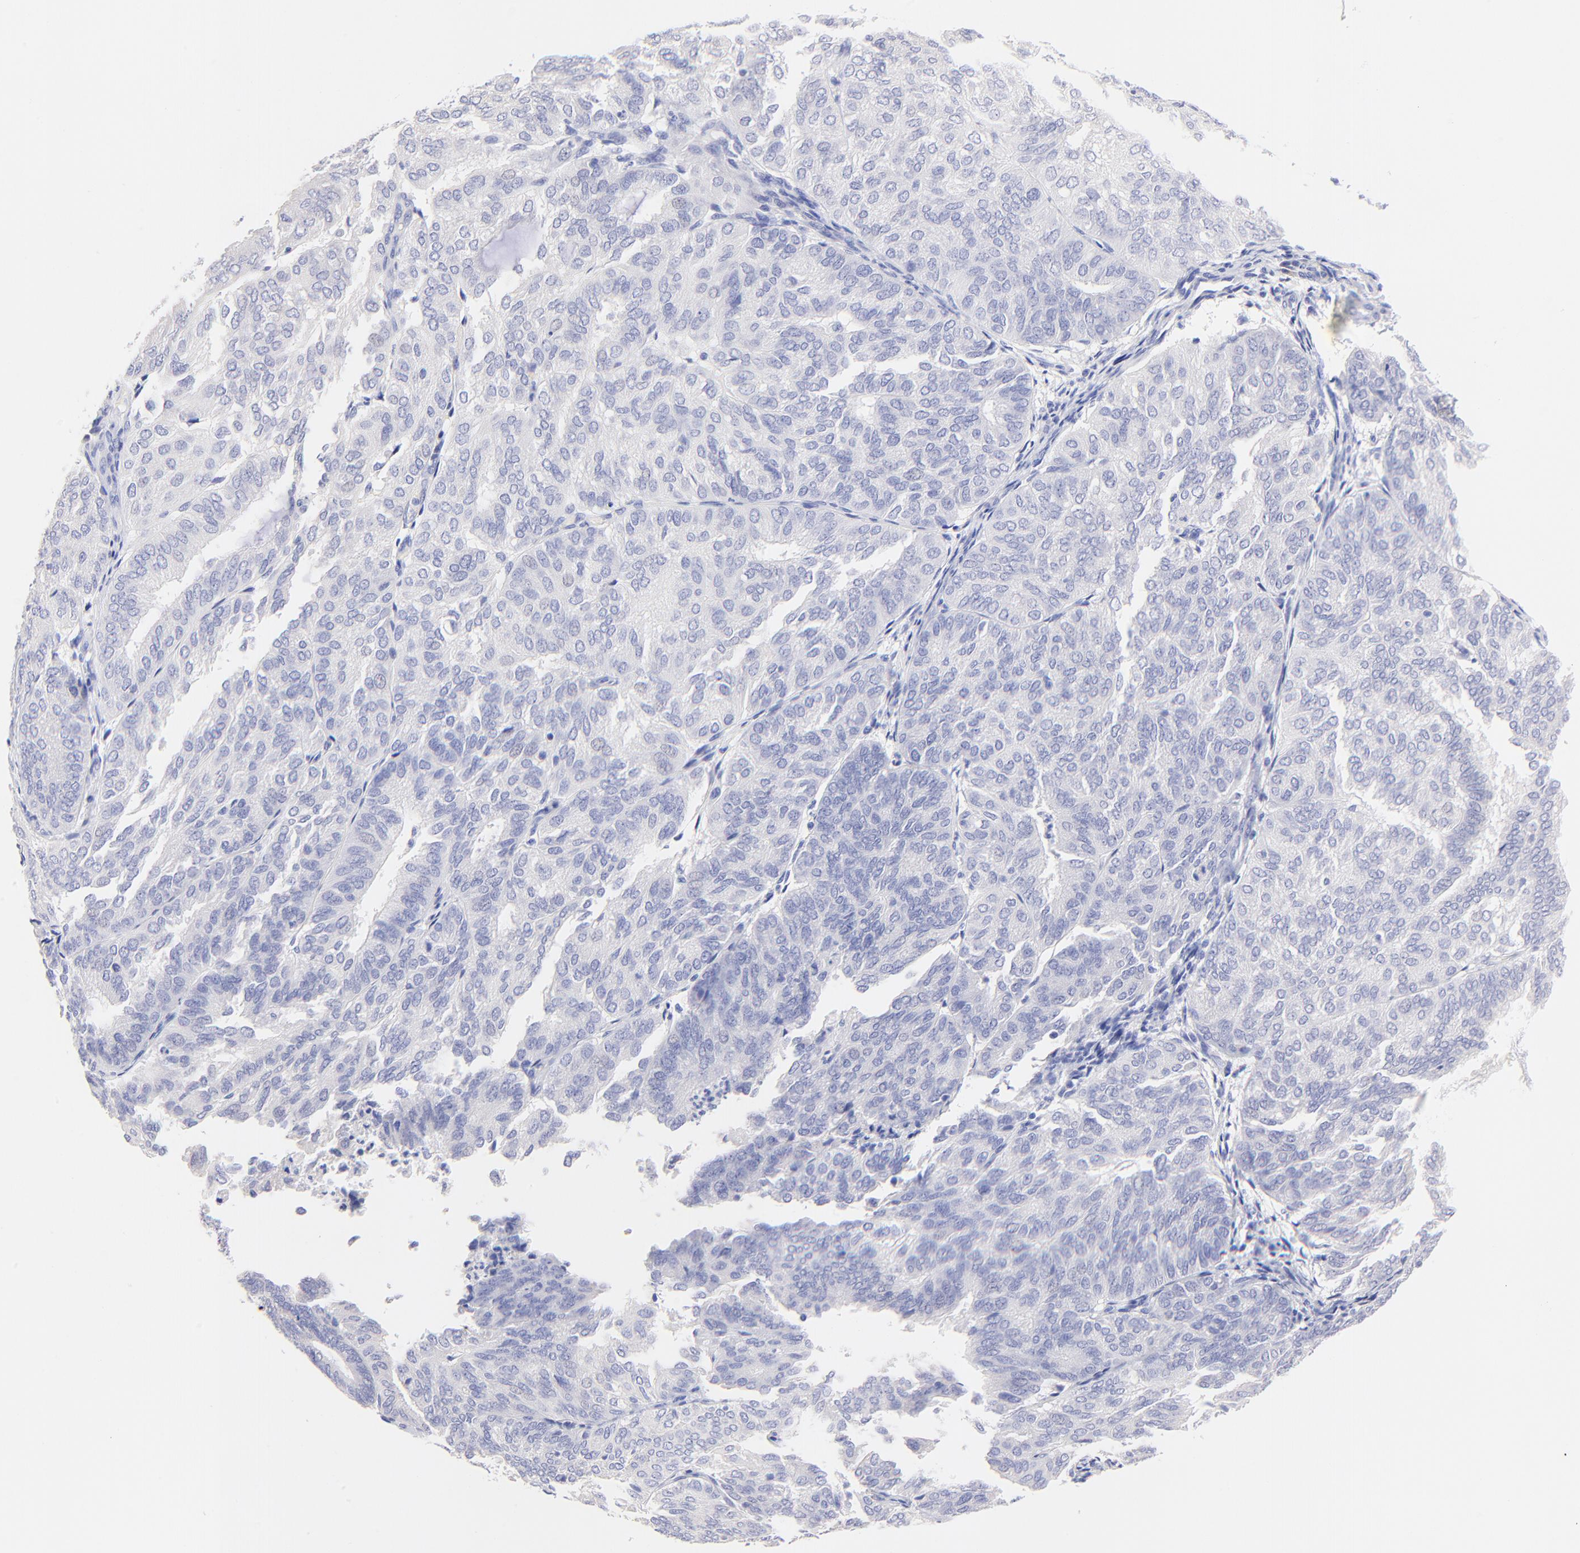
{"staining": {"intensity": "negative", "quantity": "none", "location": "none"}, "tissue": "endometrial cancer", "cell_type": "Tumor cells", "image_type": "cancer", "snomed": [{"axis": "morphology", "description": "Adenocarcinoma, NOS"}, {"axis": "topography", "description": "Endometrium"}], "caption": "There is no significant expression in tumor cells of endometrial cancer (adenocarcinoma). (DAB (3,3'-diaminobenzidine) immunohistochemistry (IHC), high magnification).", "gene": "RAB3A", "patient": {"sex": "female", "age": 59}}